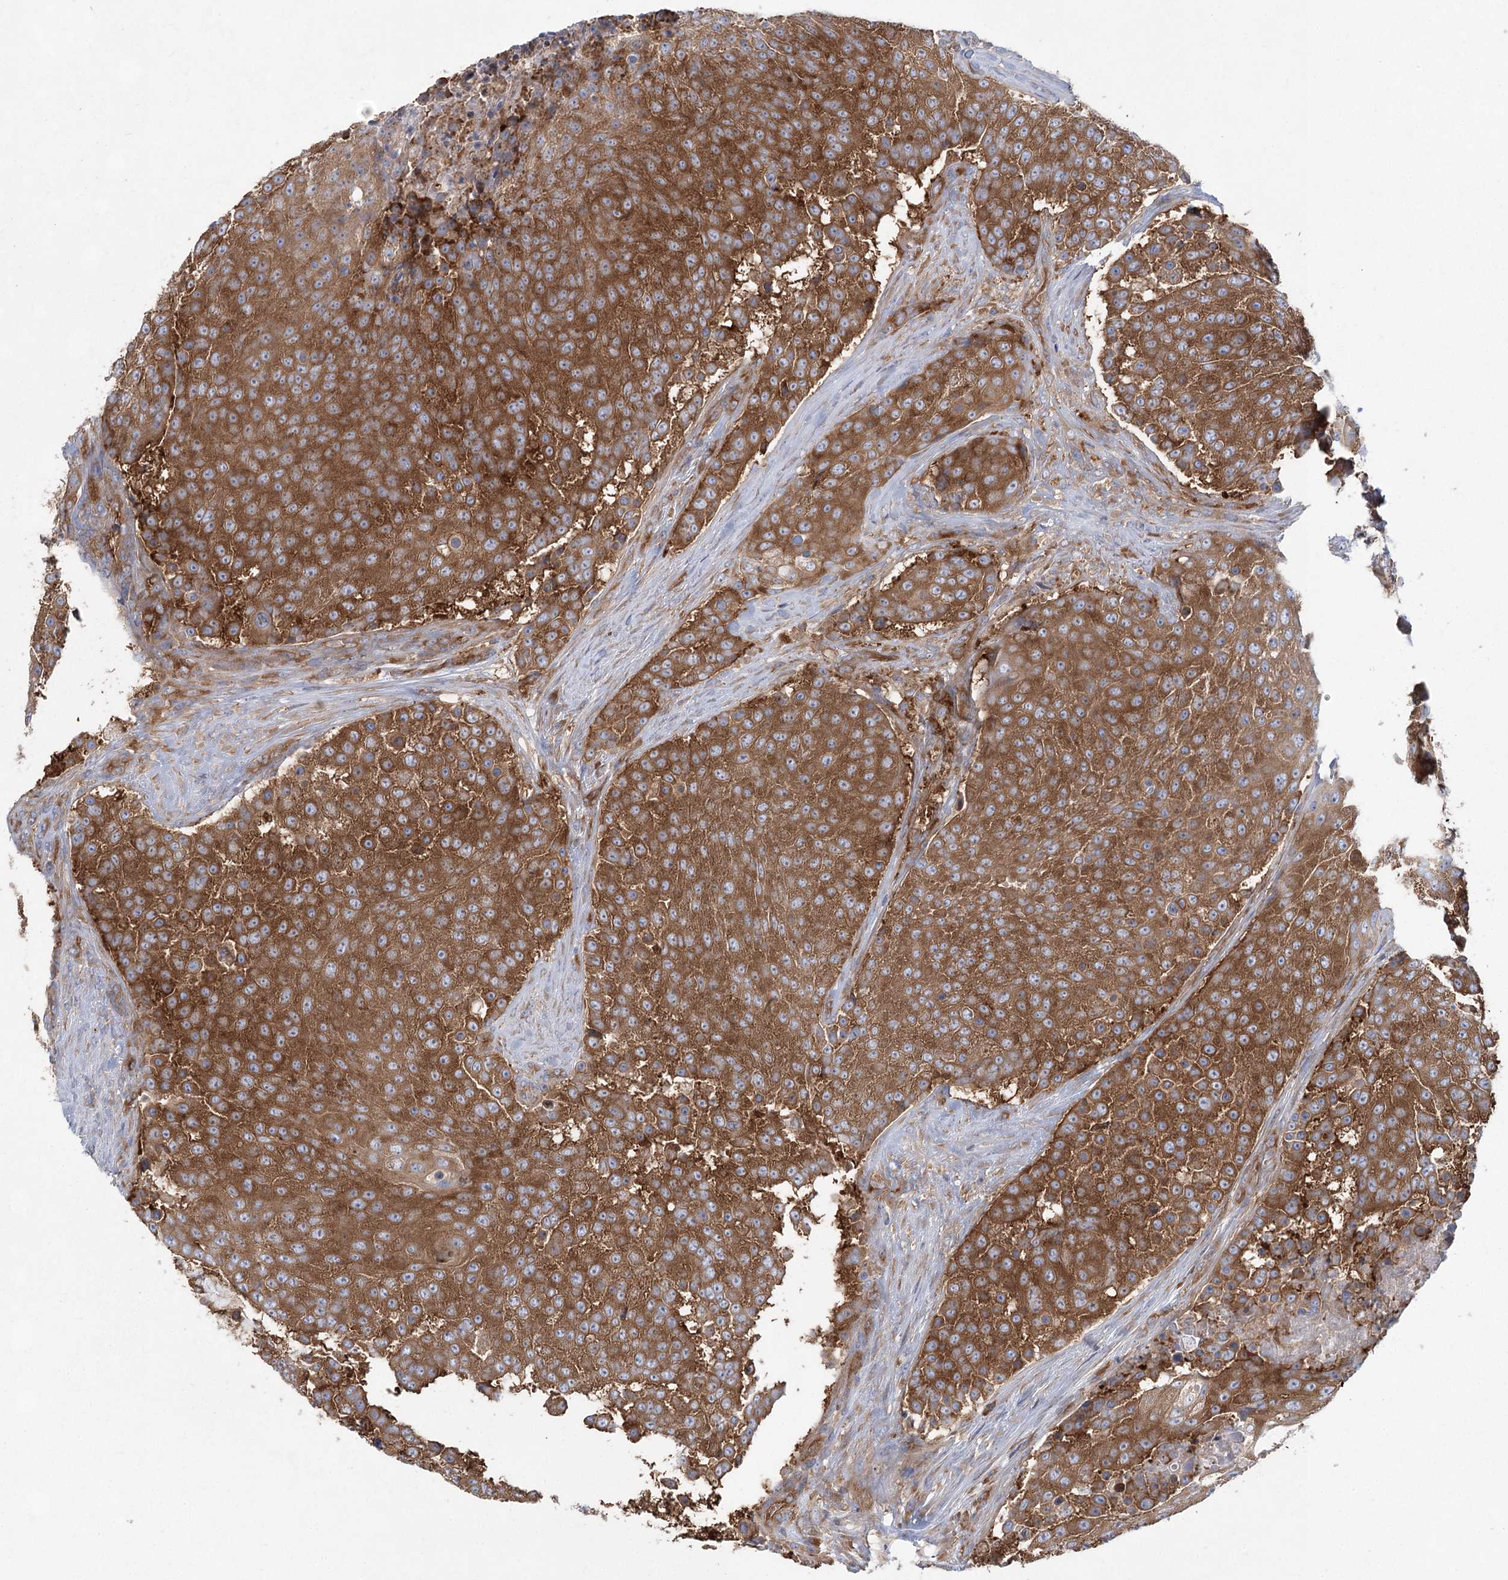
{"staining": {"intensity": "strong", "quantity": ">75%", "location": "cytoplasmic/membranous"}, "tissue": "urothelial cancer", "cell_type": "Tumor cells", "image_type": "cancer", "snomed": [{"axis": "morphology", "description": "Urothelial carcinoma, High grade"}, {"axis": "topography", "description": "Urinary bladder"}], "caption": "Immunohistochemical staining of urothelial cancer exhibits high levels of strong cytoplasmic/membranous staining in about >75% of tumor cells.", "gene": "EIF3A", "patient": {"sex": "female", "age": 63}}